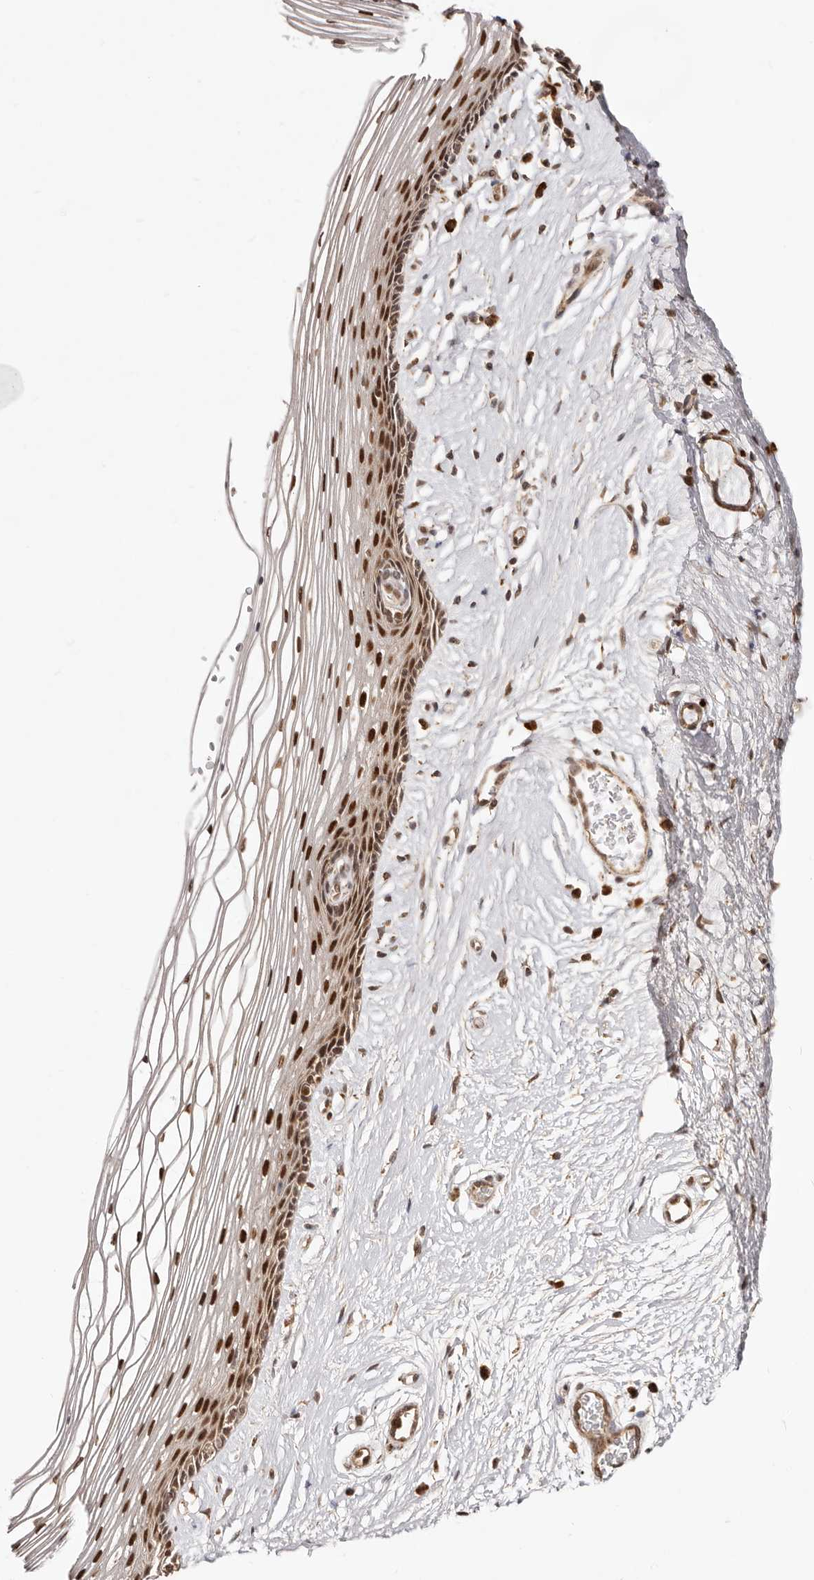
{"staining": {"intensity": "strong", "quantity": ">75%", "location": "nuclear"}, "tissue": "vagina", "cell_type": "Squamous epithelial cells", "image_type": "normal", "snomed": [{"axis": "morphology", "description": "Normal tissue, NOS"}, {"axis": "topography", "description": "Vagina"}], "caption": "DAB immunohistochemical staining of normal human vagina displays strong nuclear protein positivity in about >75% of squamous epithelial cells.", "gene": "SEC14L1", "patient": {"sex": "female", "age": 46}}